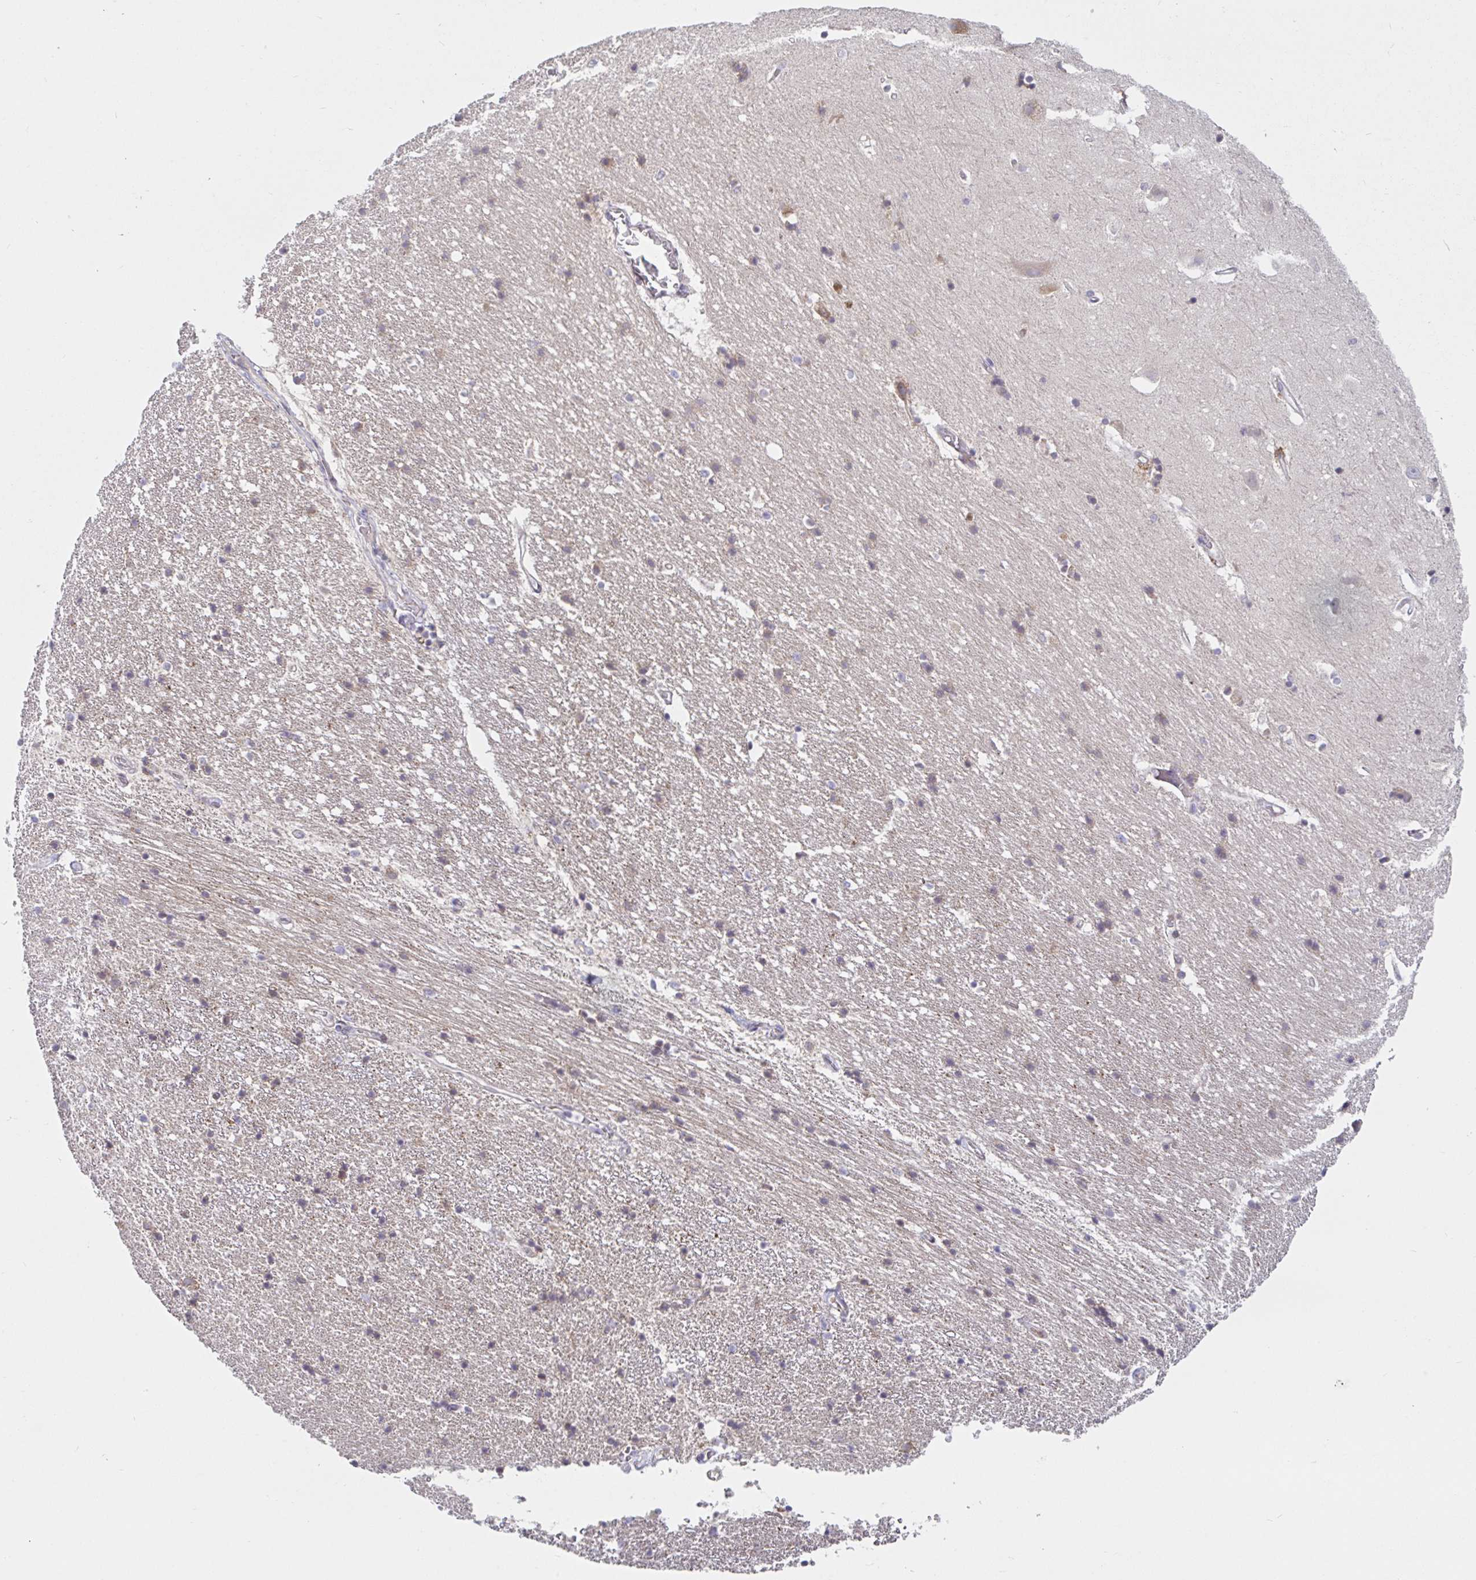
{"staining": {"intensity": "negative", "quantity": "none", "location": "none"}, "tissue": "hippocampus", "cell_type": "Glial cells", "image_type": "normal", "snomed": [{"axis": "morphology", "description": "Normal tissue, NOS"}, {"axis": "topography", "description": "Hippocampus"}], "caption": "This is a photomicrograph of immunohistochemistry (IHC) staining of normal hippocampus, which shows no expression in glial cells. The staining is performed using DAB (3,3'-diaminobenzidine) brown chromogen with nuclei counter-stained in using hematoxylin.", "gene": "LARP1", "patient": {"sex": "male", "age": 63}}